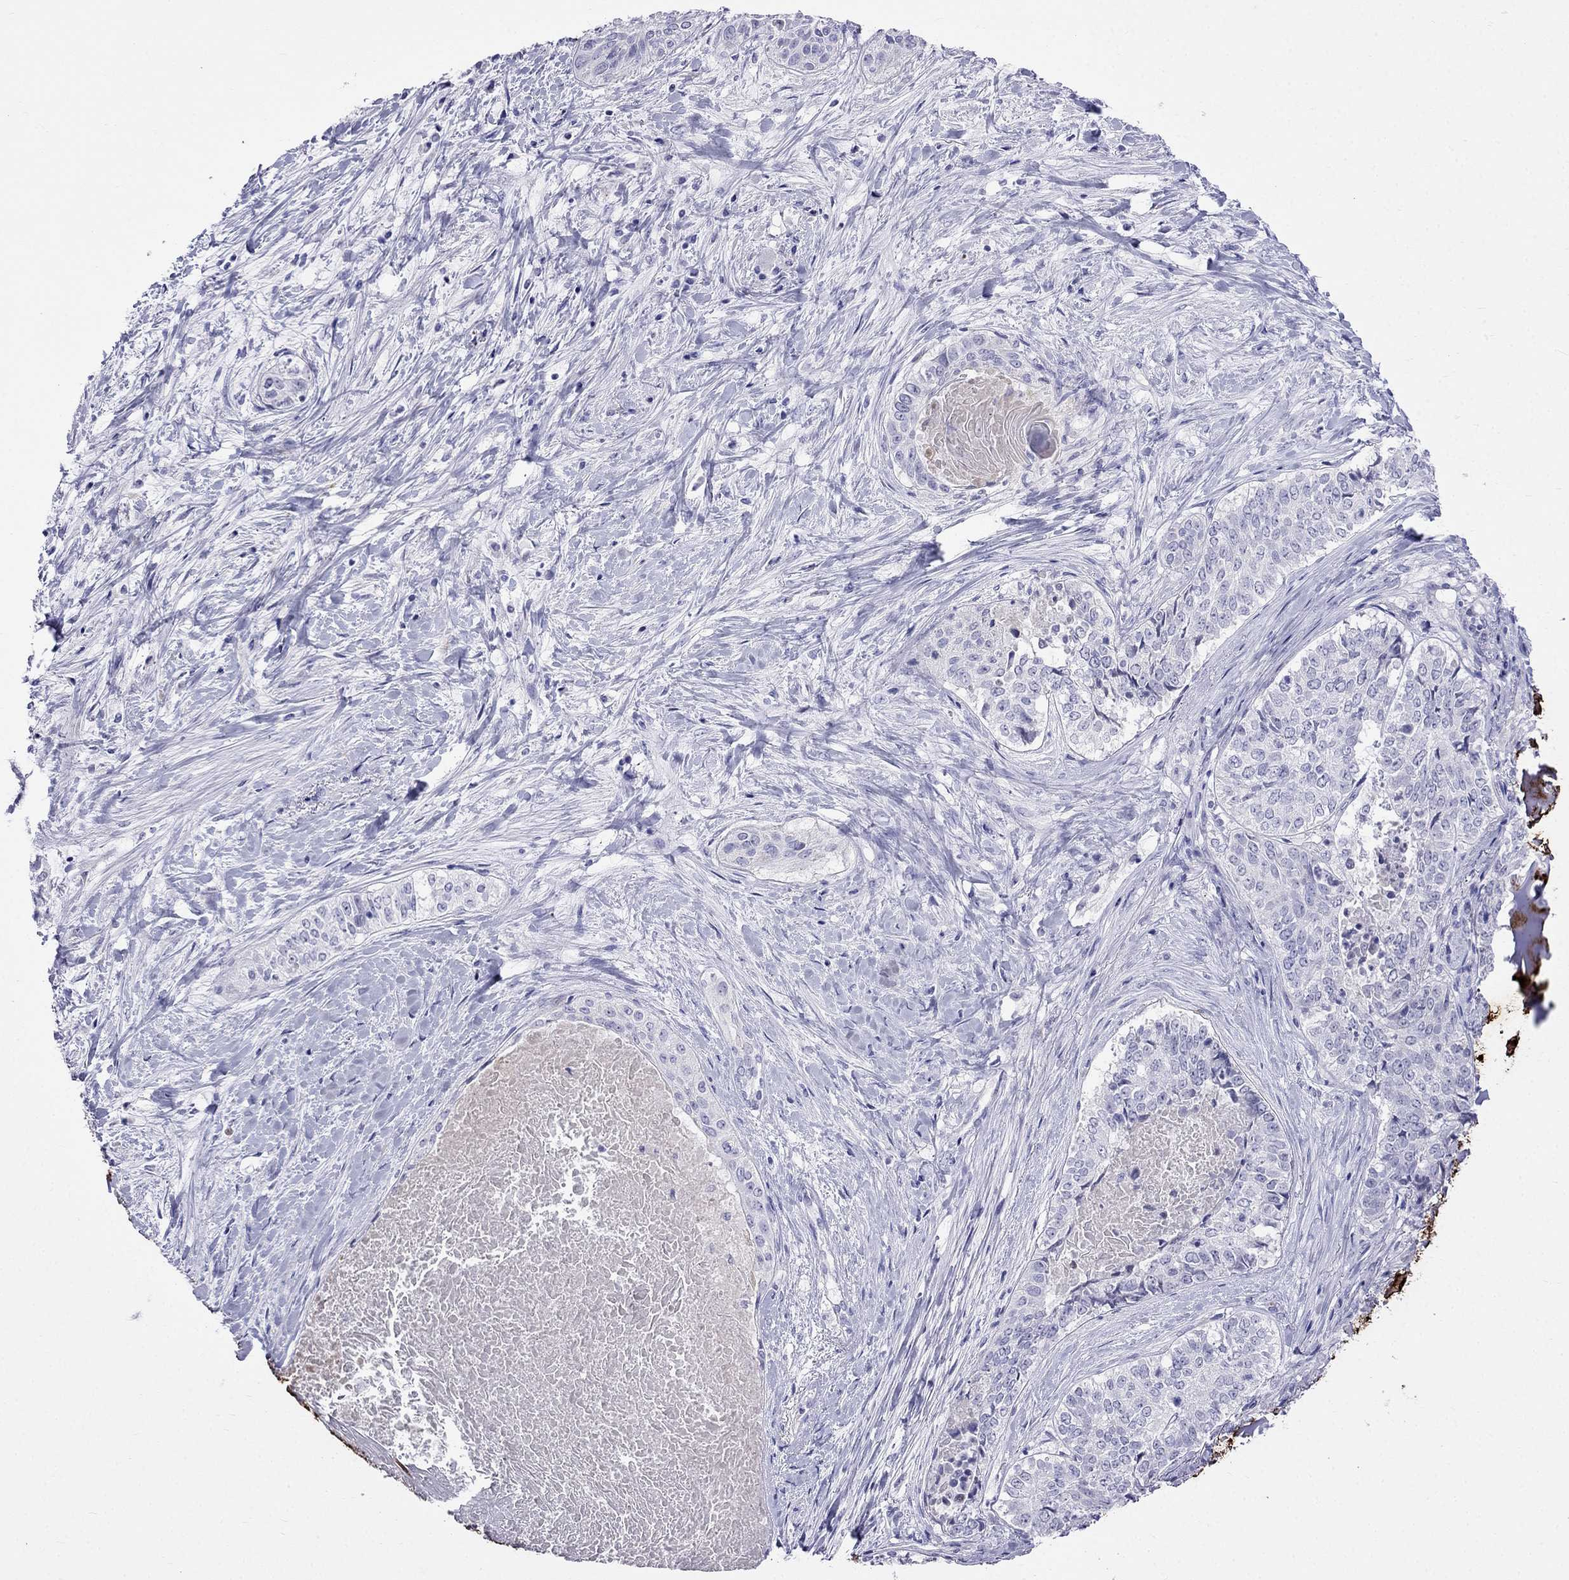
{"staining": {"intensity": "negative", "quantity": "none", "location": "none"}, "tissue": "lung cancer", "cell_type": "Tumor cells", "image_type": "cancer", "snomed": [{"axis": "morphology", "description": "Squamous cell carcinoma, NOS"}, {"axis": "topography", "description": "Lung"}], "caption": "An image of human lung squamous cell carcinoma is negative for staining in tumor cells. Brightfield microscopy of immunohistochemistry (IHC) stained with DAB (brown) and hematoxylin (blue), captured at high magnification.", "gene": "MGP", "patient": {"sex": "male", "age": 64}}